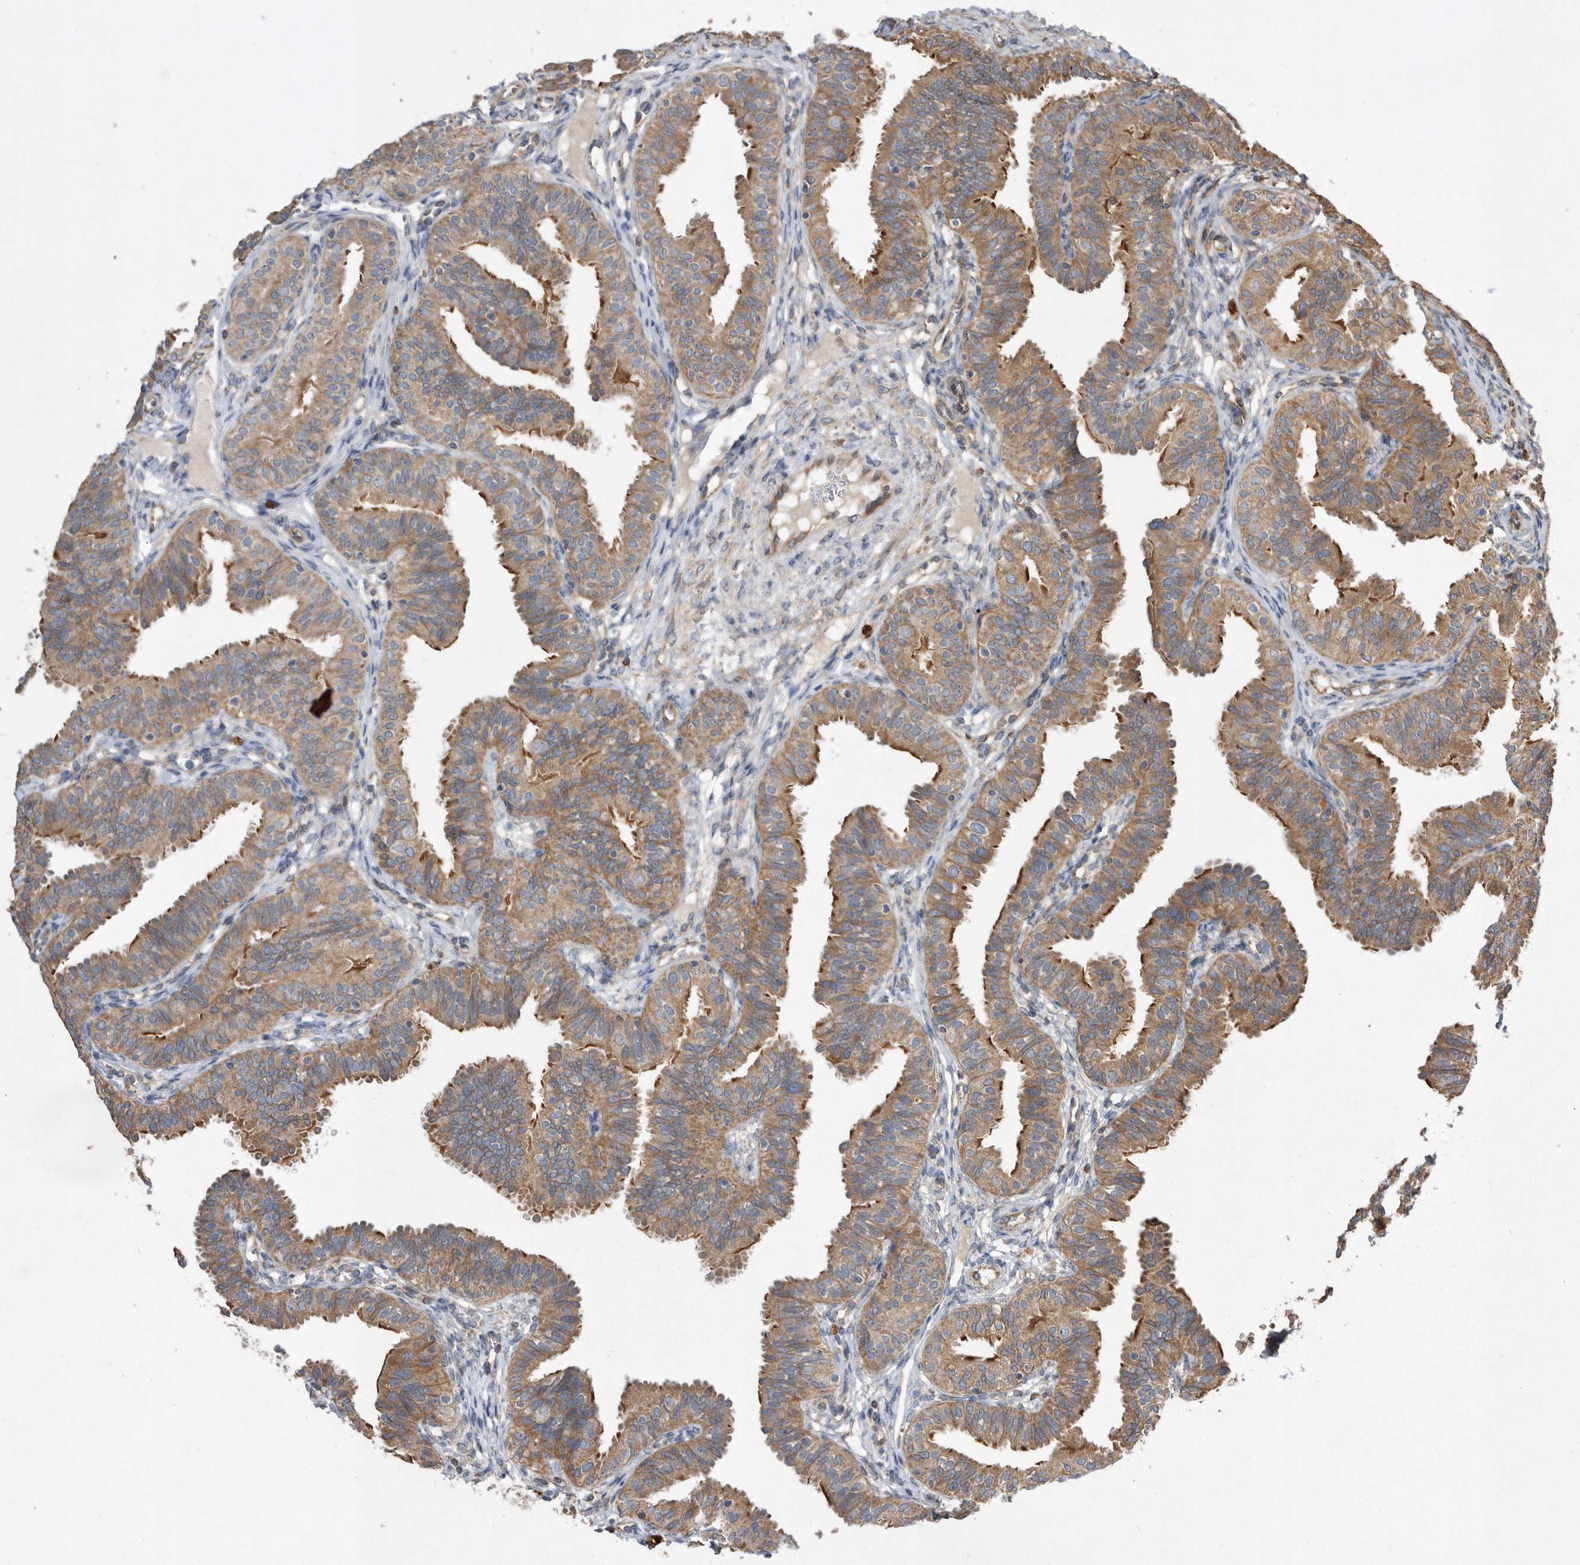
{"staining": {"intensity": "moderate", "quantity": ">75%", "location": "cytoplasmic/membranous"}, "tissue": "fallopian tube", "cell_type": "Glandular cells", "image_type": "normal", "snomed": [{"axis": "morphology", "description": "Normal tissue, NOS"}, {"axis": "topography", "description": "Fallopian tube"}], "caption": "Immunohistochemical staining of benign human fallopian tube reveals medium levels of moderate cytoplasmic/membranous staining in about >75% of glandular cells.", "gene": "PON2", "patient": {"sex": "female", "age": 35}}